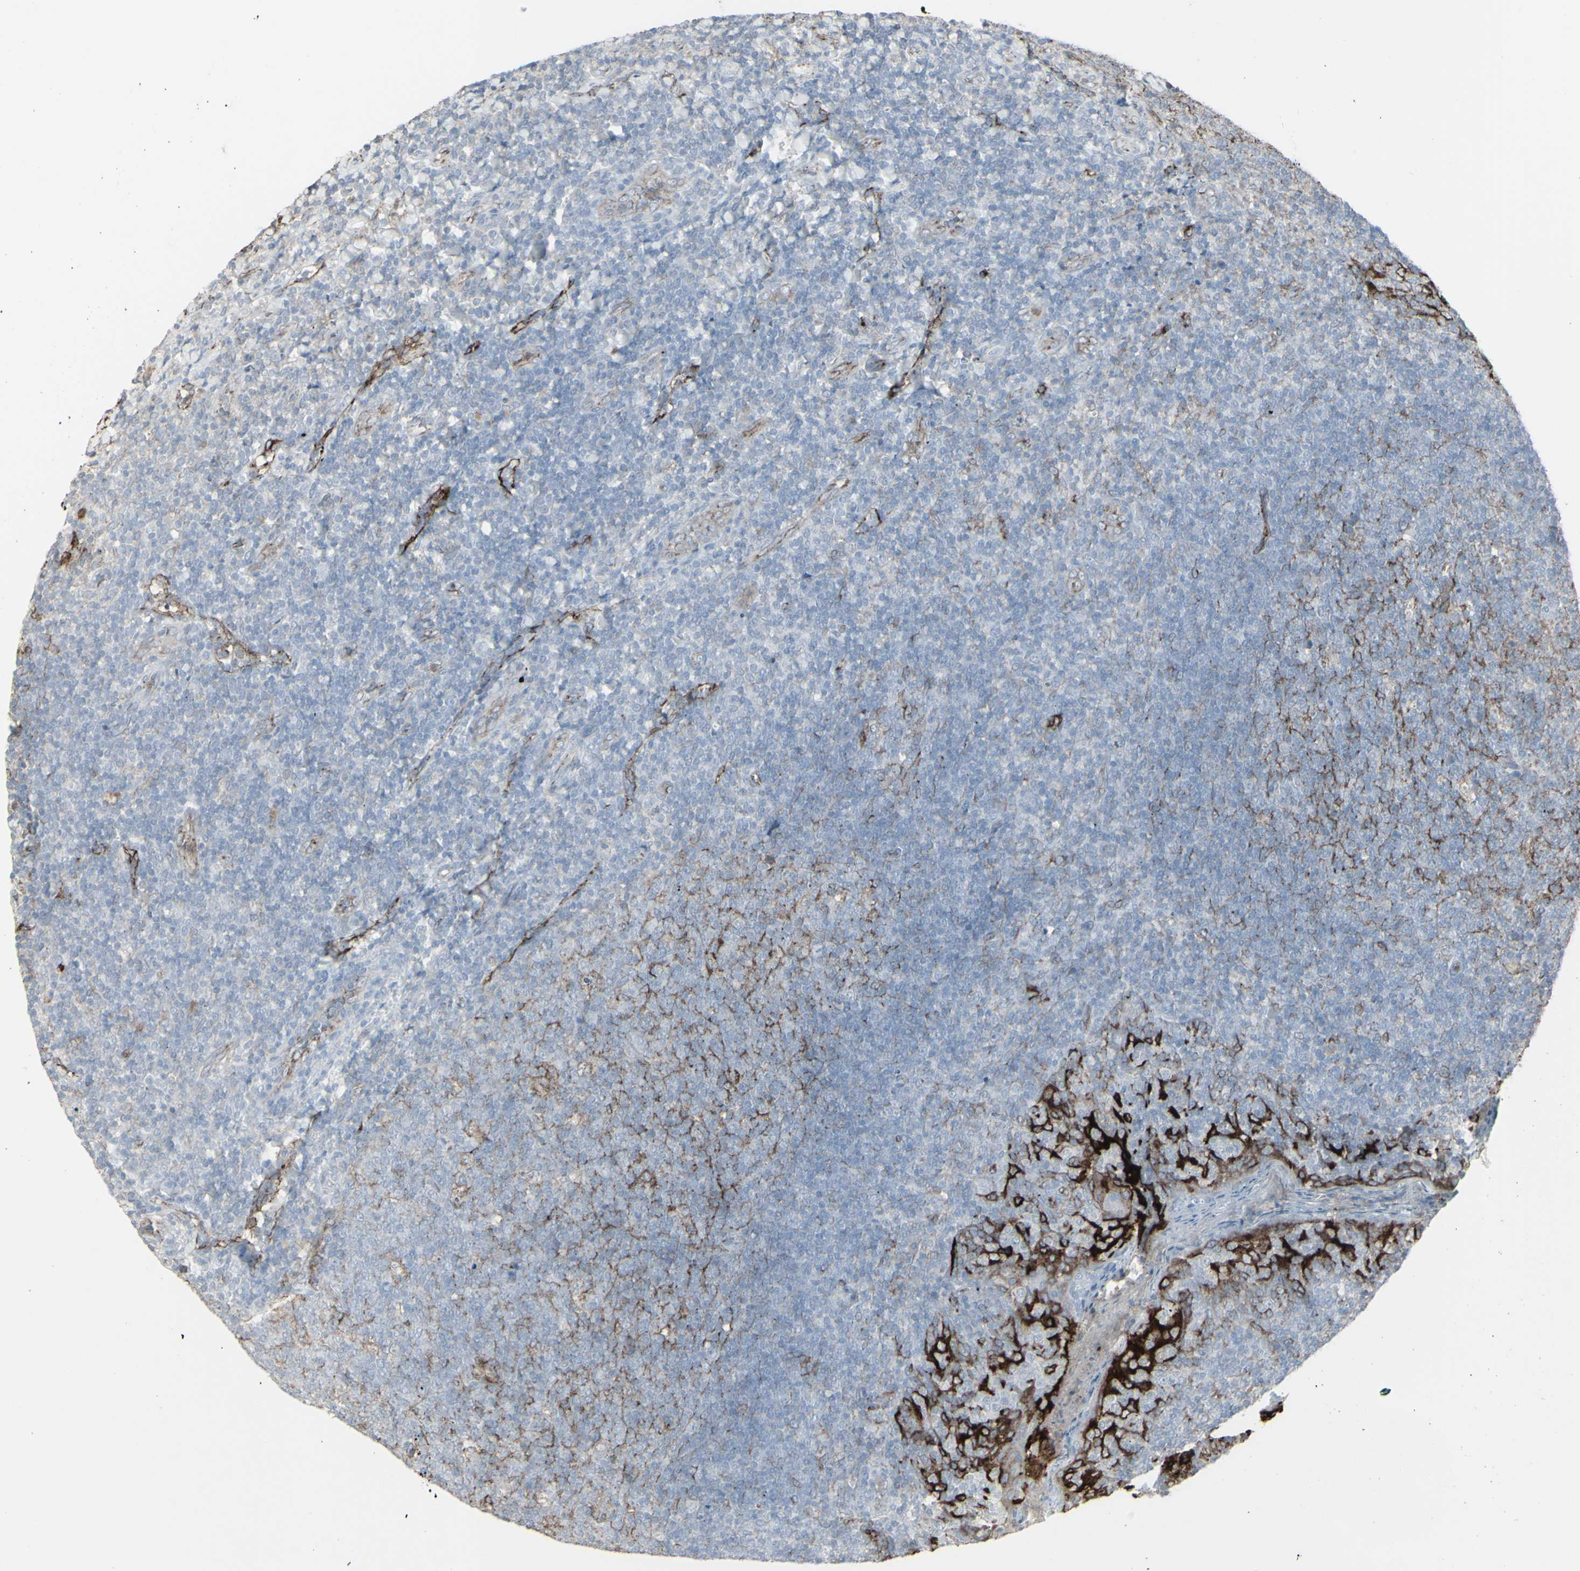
{"staining": {"intensity": "moderate", "quantity": "<25%", "location": "cytoplasmic/membranous"}, "tissue": "tonsil", "cell_type": "Germinal center cells", "image_type": "normal", "snomed": [{"axis": "morphology", "description": "Normal tissue, NOS"}, {"axis": "topography", "description": "Tonsil"}], "caption": "The micrograph reveals immunohistochemical staining of benign tonsil. There is moderate cytoplasmic/membranous expression is identified in approximately <25% of germinal center cells.", "gene": "GJA1", "patient": {"sex": "male", "age": 17}}